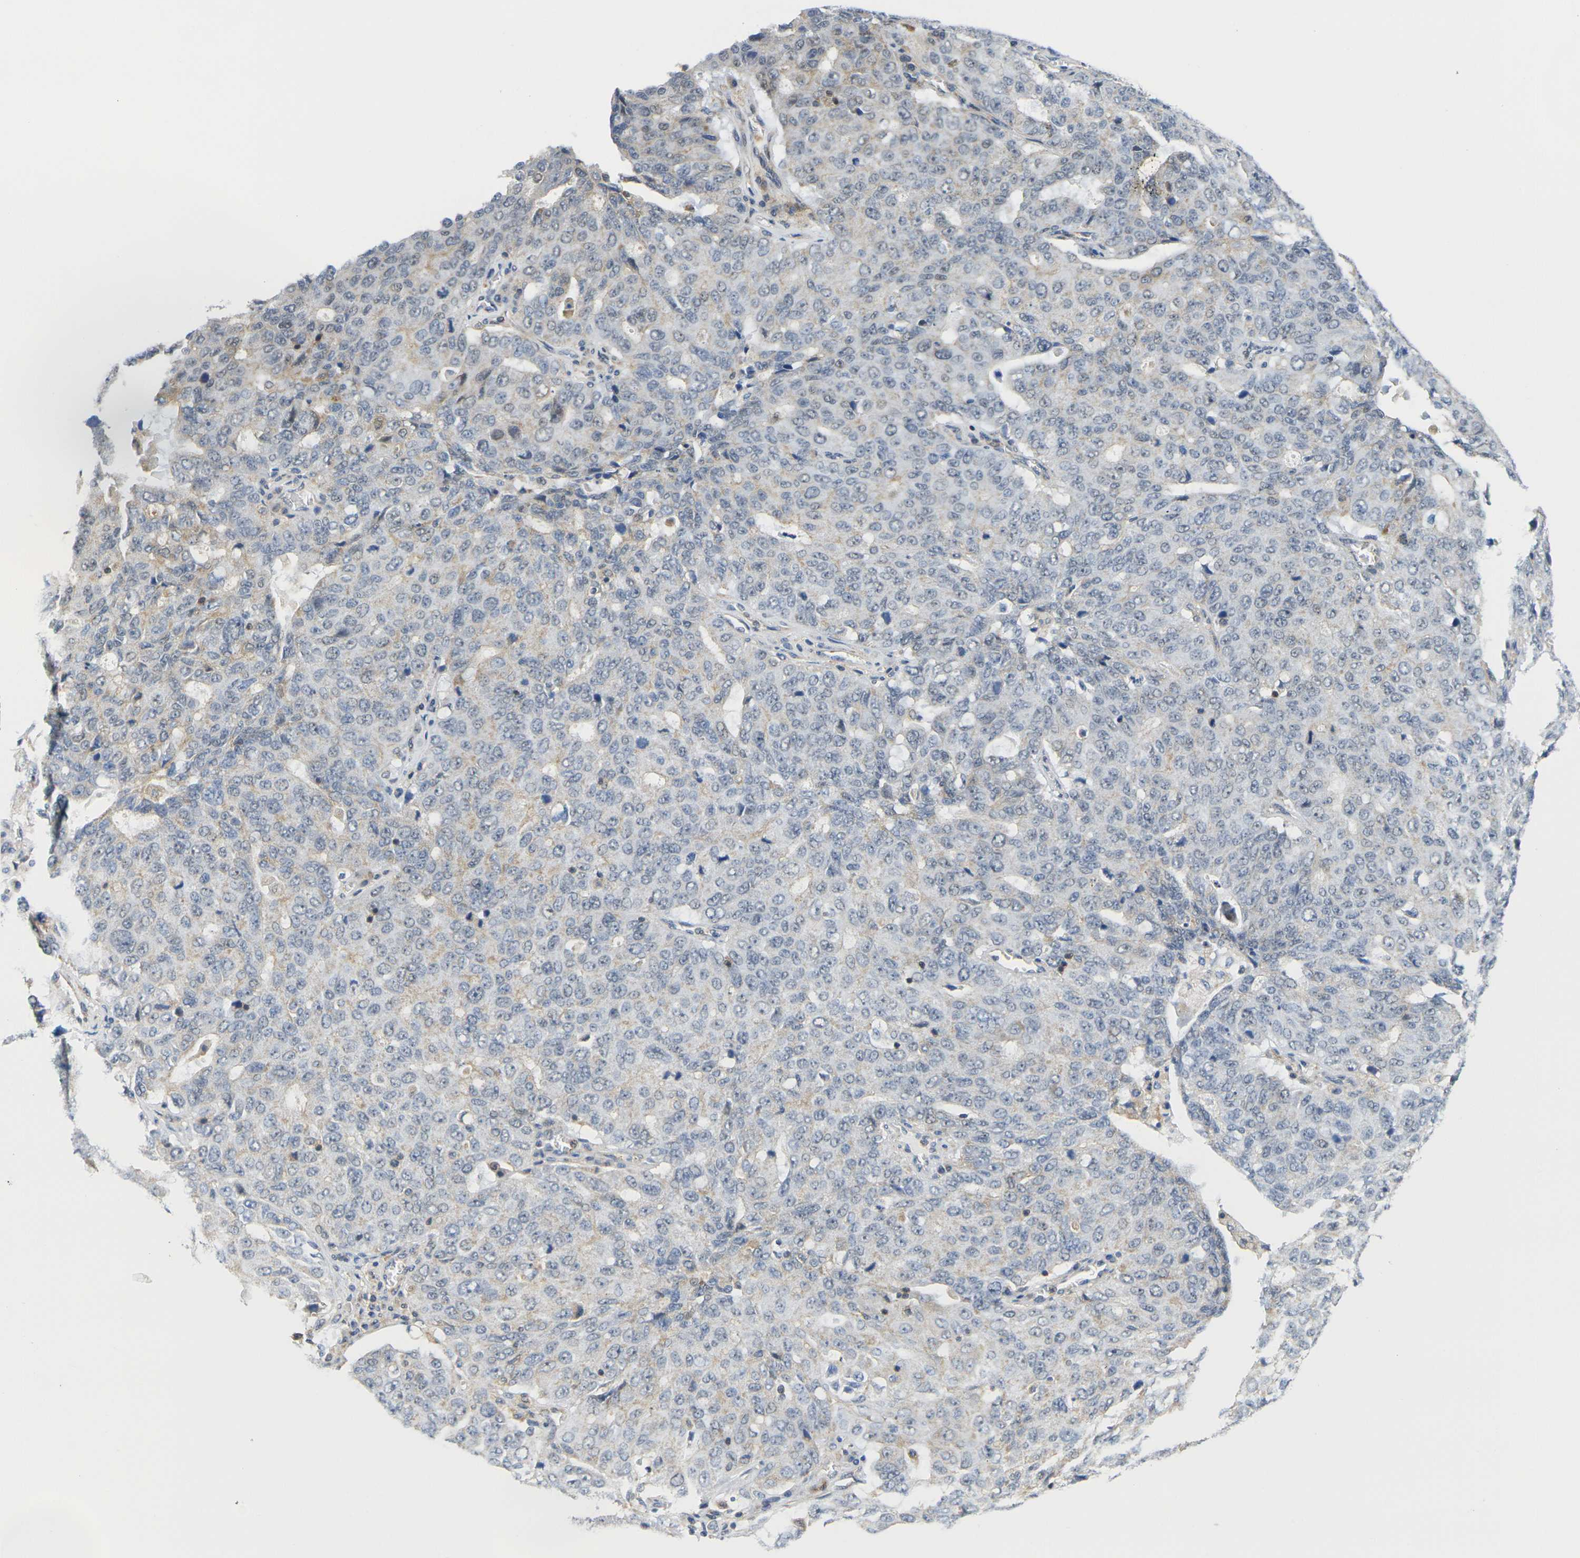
{"staining": {"intensity": "weak", "quantity": "<25%", "location": "cytoplasmic/membranous"}, "tissue": "ovarian cancer", "cell_type": "Tumor cells", "image_type": "cancer", "snomed": [{"axis": "morphology", "description": "Carcinoma, endometroid"}, {"axis": "topography", "description": "Ovary"}], "caption": "Immunohistochemistry micrograph of neoplastic tissue: ovarian cancer stained with DAB demonstrates no significant protein staining in tumor cells. (Immunohistochemistry (ihc), brightfield microscopy, high magnification).", "gene": "OTOF", "patient": {"sex": "female", "age": 62}}